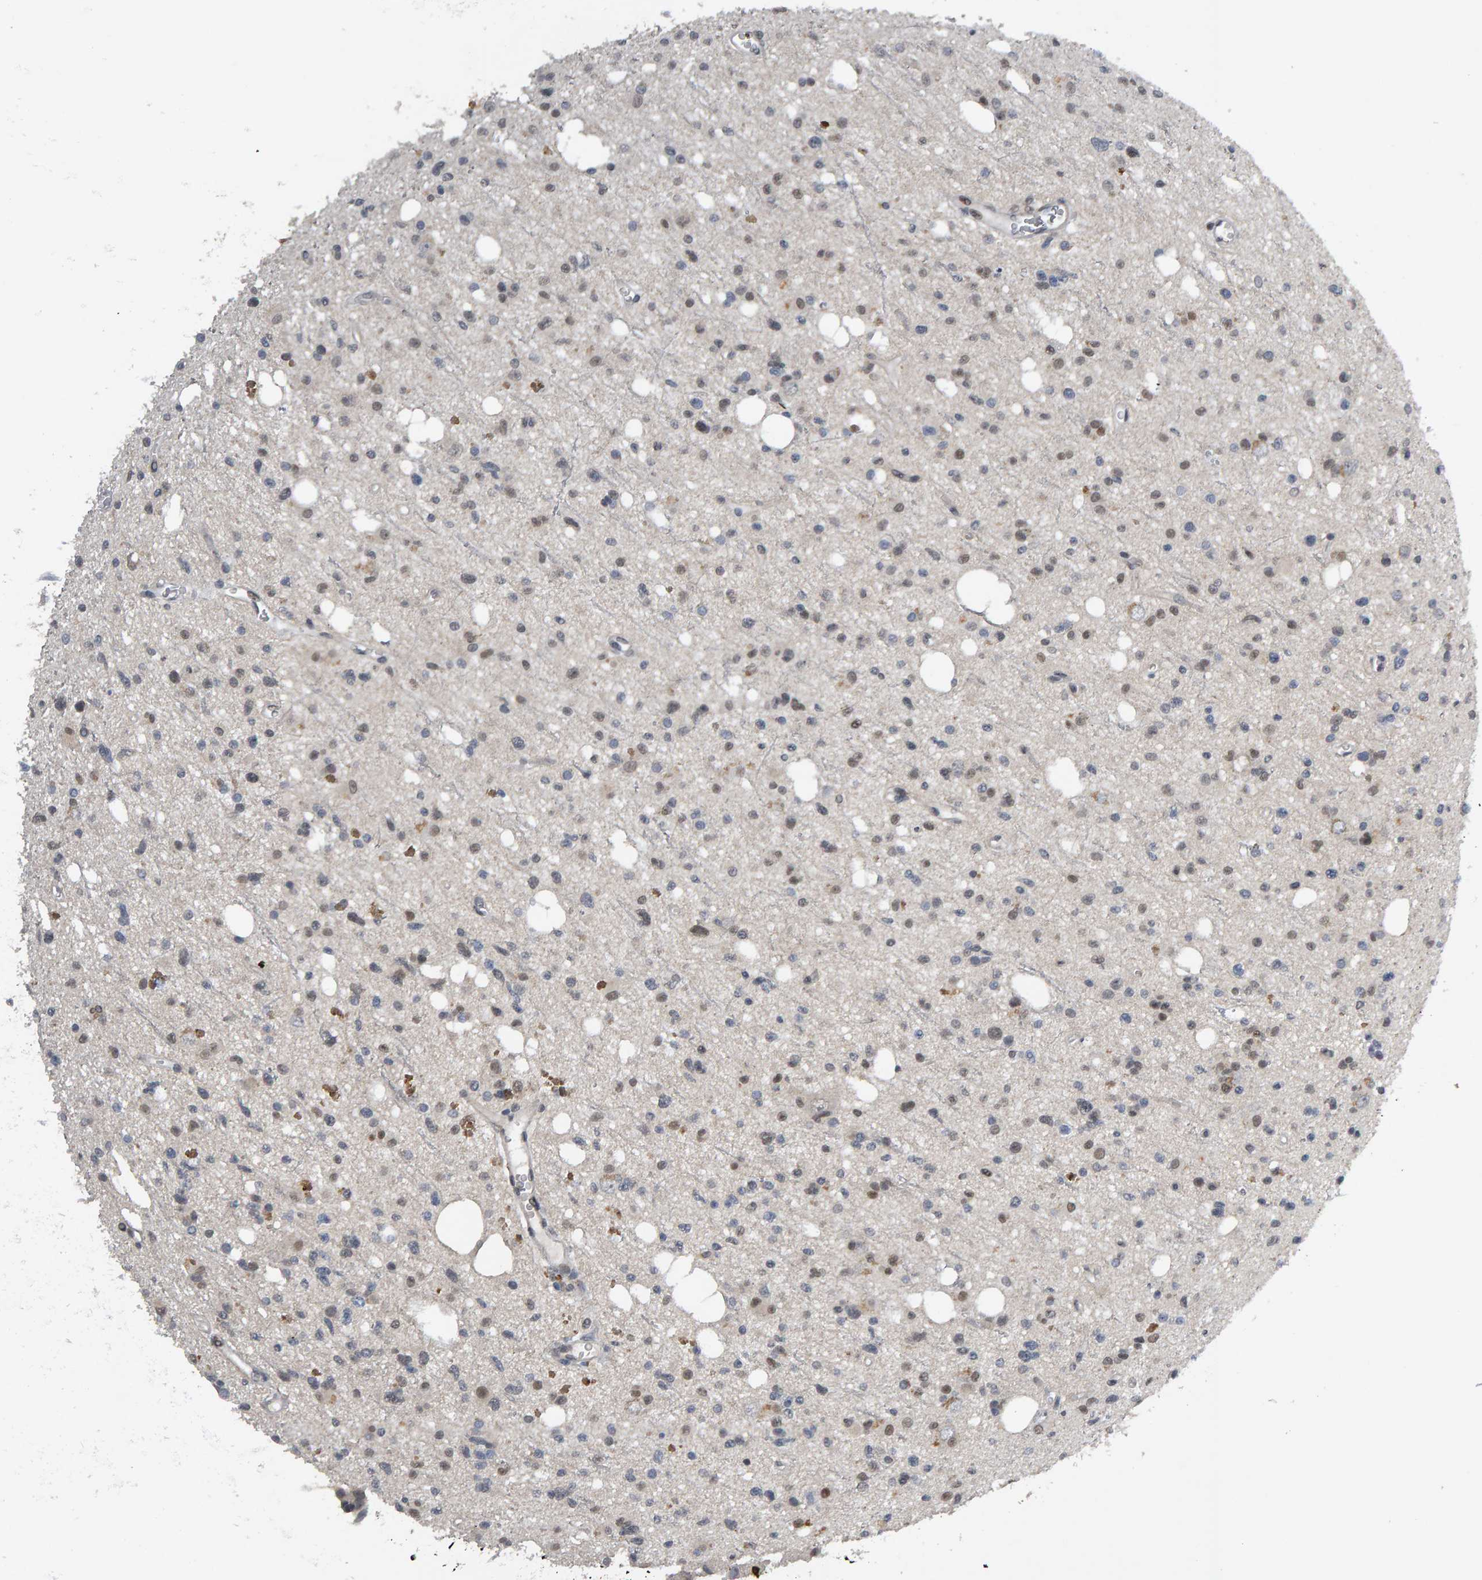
{"staining": {"intensity": "weak", "quantity": "25%-75%", "location": "nuclear"}, "tissue": "glioma", "cell_type": "Tumor cells", "image_type": "cancer", "snomed": [{"axis": "morphology", "description": "Glioma, malignant, High grade"}, {"axis": "topography", "description": "Brain"}], "caption": "IHC of glioma reveals low levels of weak nuclear staining in about 25%-75% of tumor cells.", "gene": "IPO8", "patient": {"sex": "female", "age": 62}}